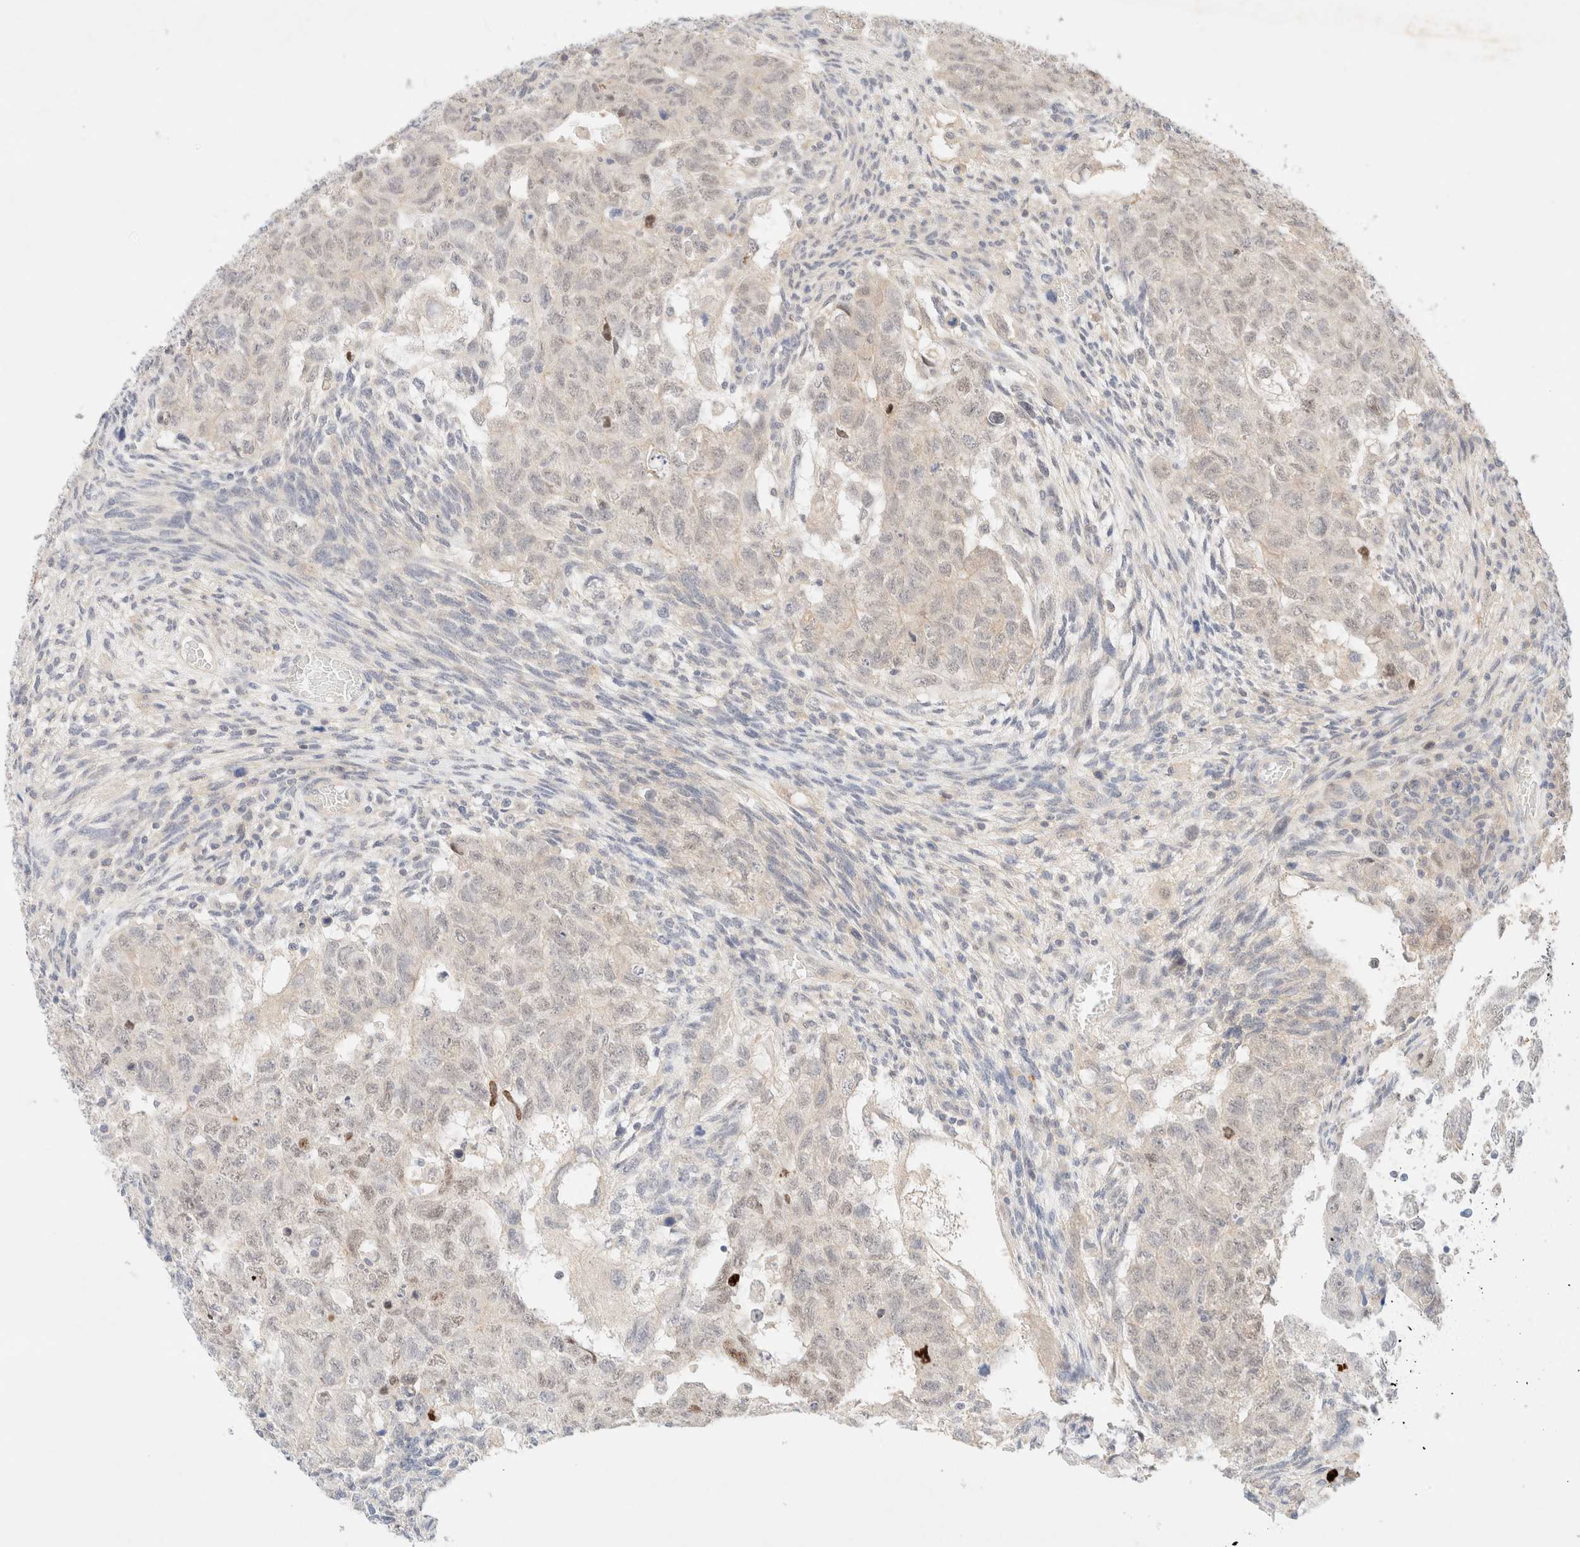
{"staining": {"intensity": "weak", "quantity": "<25%", "location": "nuclear"}, "tissue": "testis cancer", "cell_type": "Tumor cells", "image_type": "cancer", "snomed": [{"axis": "morphology", "description": "Normal tissue, NOS"}, {"axis": "morphology", "description": "Carcinoma, Embryonal, NOS"}, {"axis": "topography", "description": "Testis"}], "caption": "Immunohistochemistry (IHC) of testis embryonal carcinoma demonstrates no expression in tumor cells.", "gene": "SGSM2", "patient": {"sex": "male", "age": 36}}